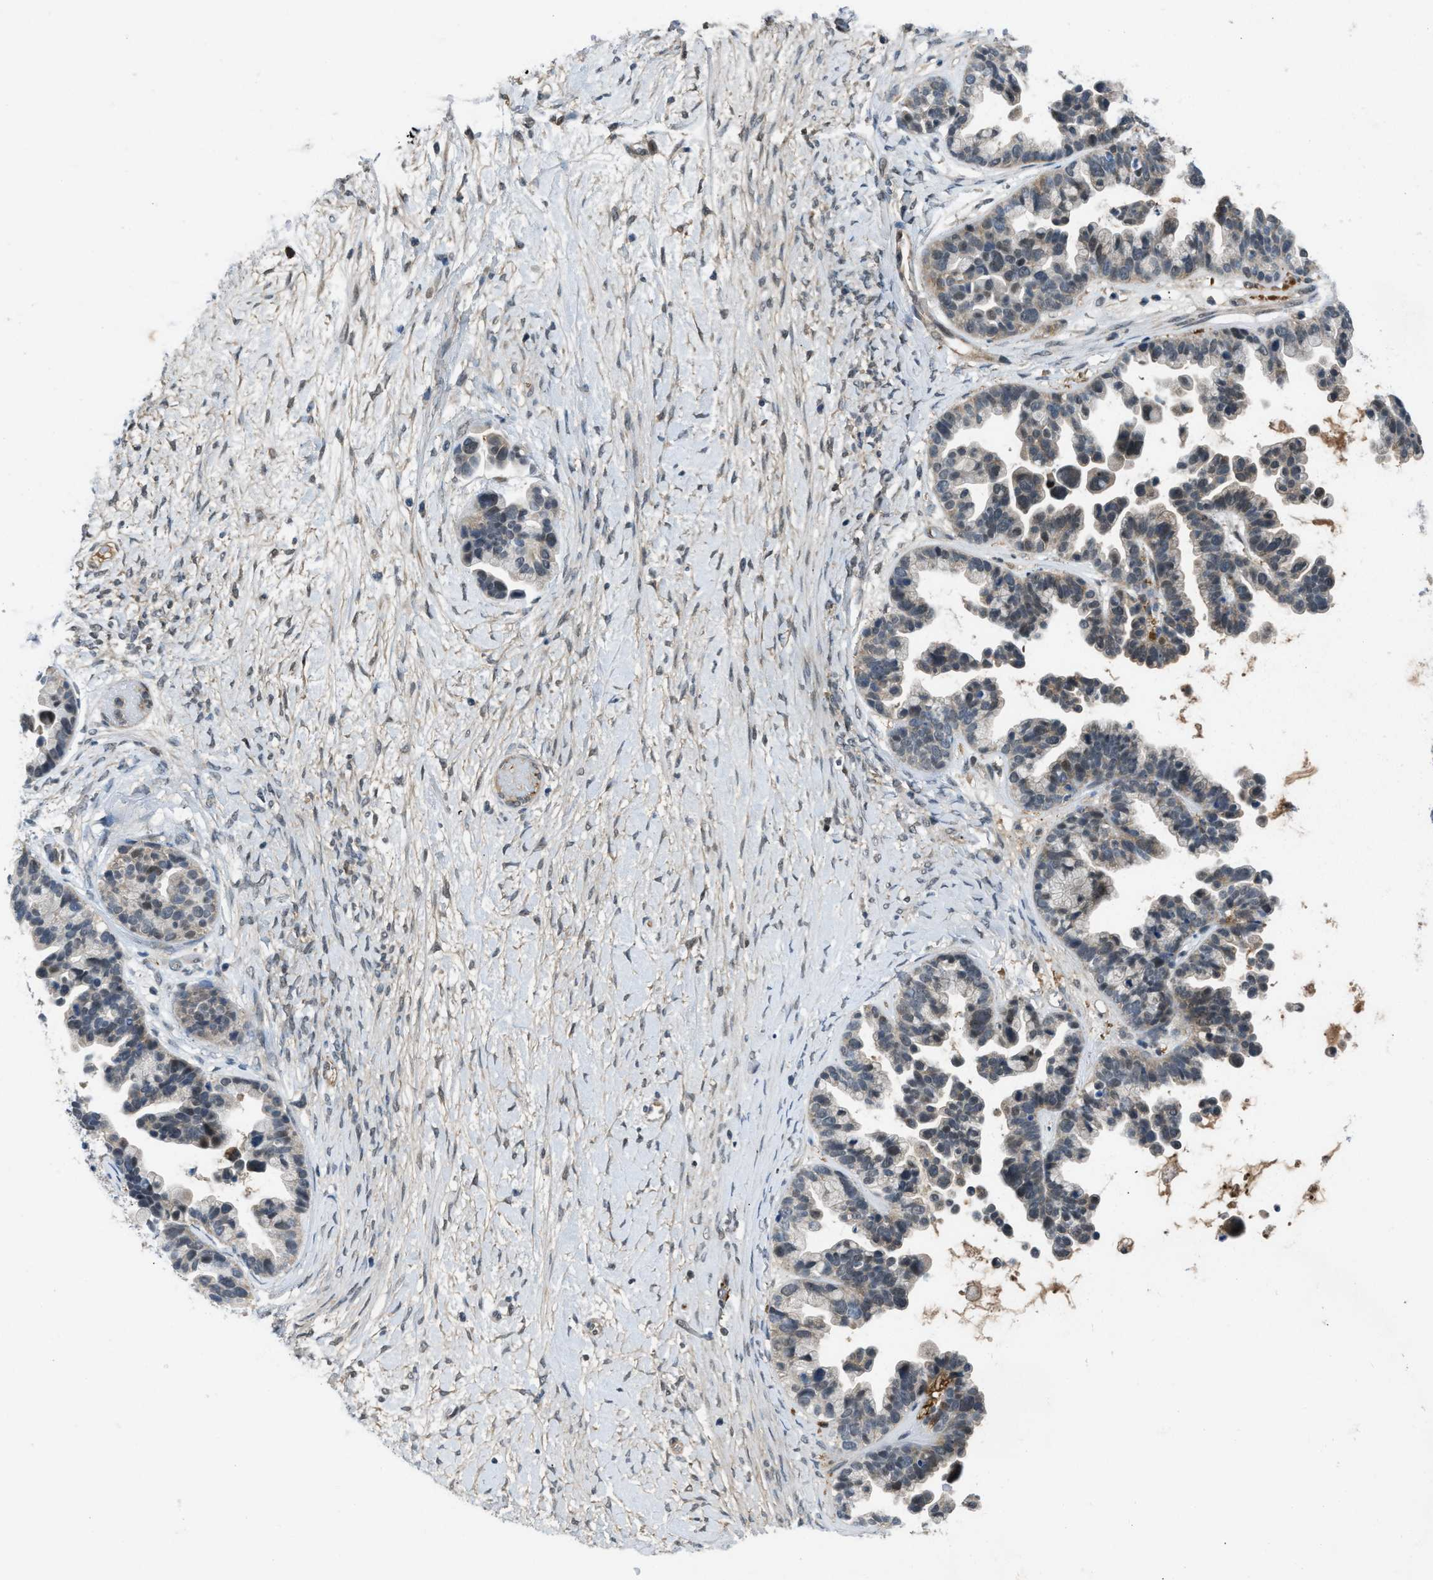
{"staining": {"intensity": "negative", "quantity": "none", "location": "none"}, "tissue": "ovarian cancer", "cell_type": "Tumor cells", "image_type": "cancer", "snomed": [{"axis": "morphology", "description": "Cystadenocarcinoma, serous, NOS"}, {"axis": "topography", "description": "Ovary"}], "caption": "A high-resolution micrograph shows IHC staining of serous cystadenocarcinoma (ovarian), which shows no significant expression in tumor cells. Brightfield microscopy of immunohistochemistry stained with DAB (3,3'-diaminobenzidine) (brown) and hematoxylin (blue), captured at high magnification.", "gene": "ZNF251", "patient": {"sex": "female", "age": 56}}